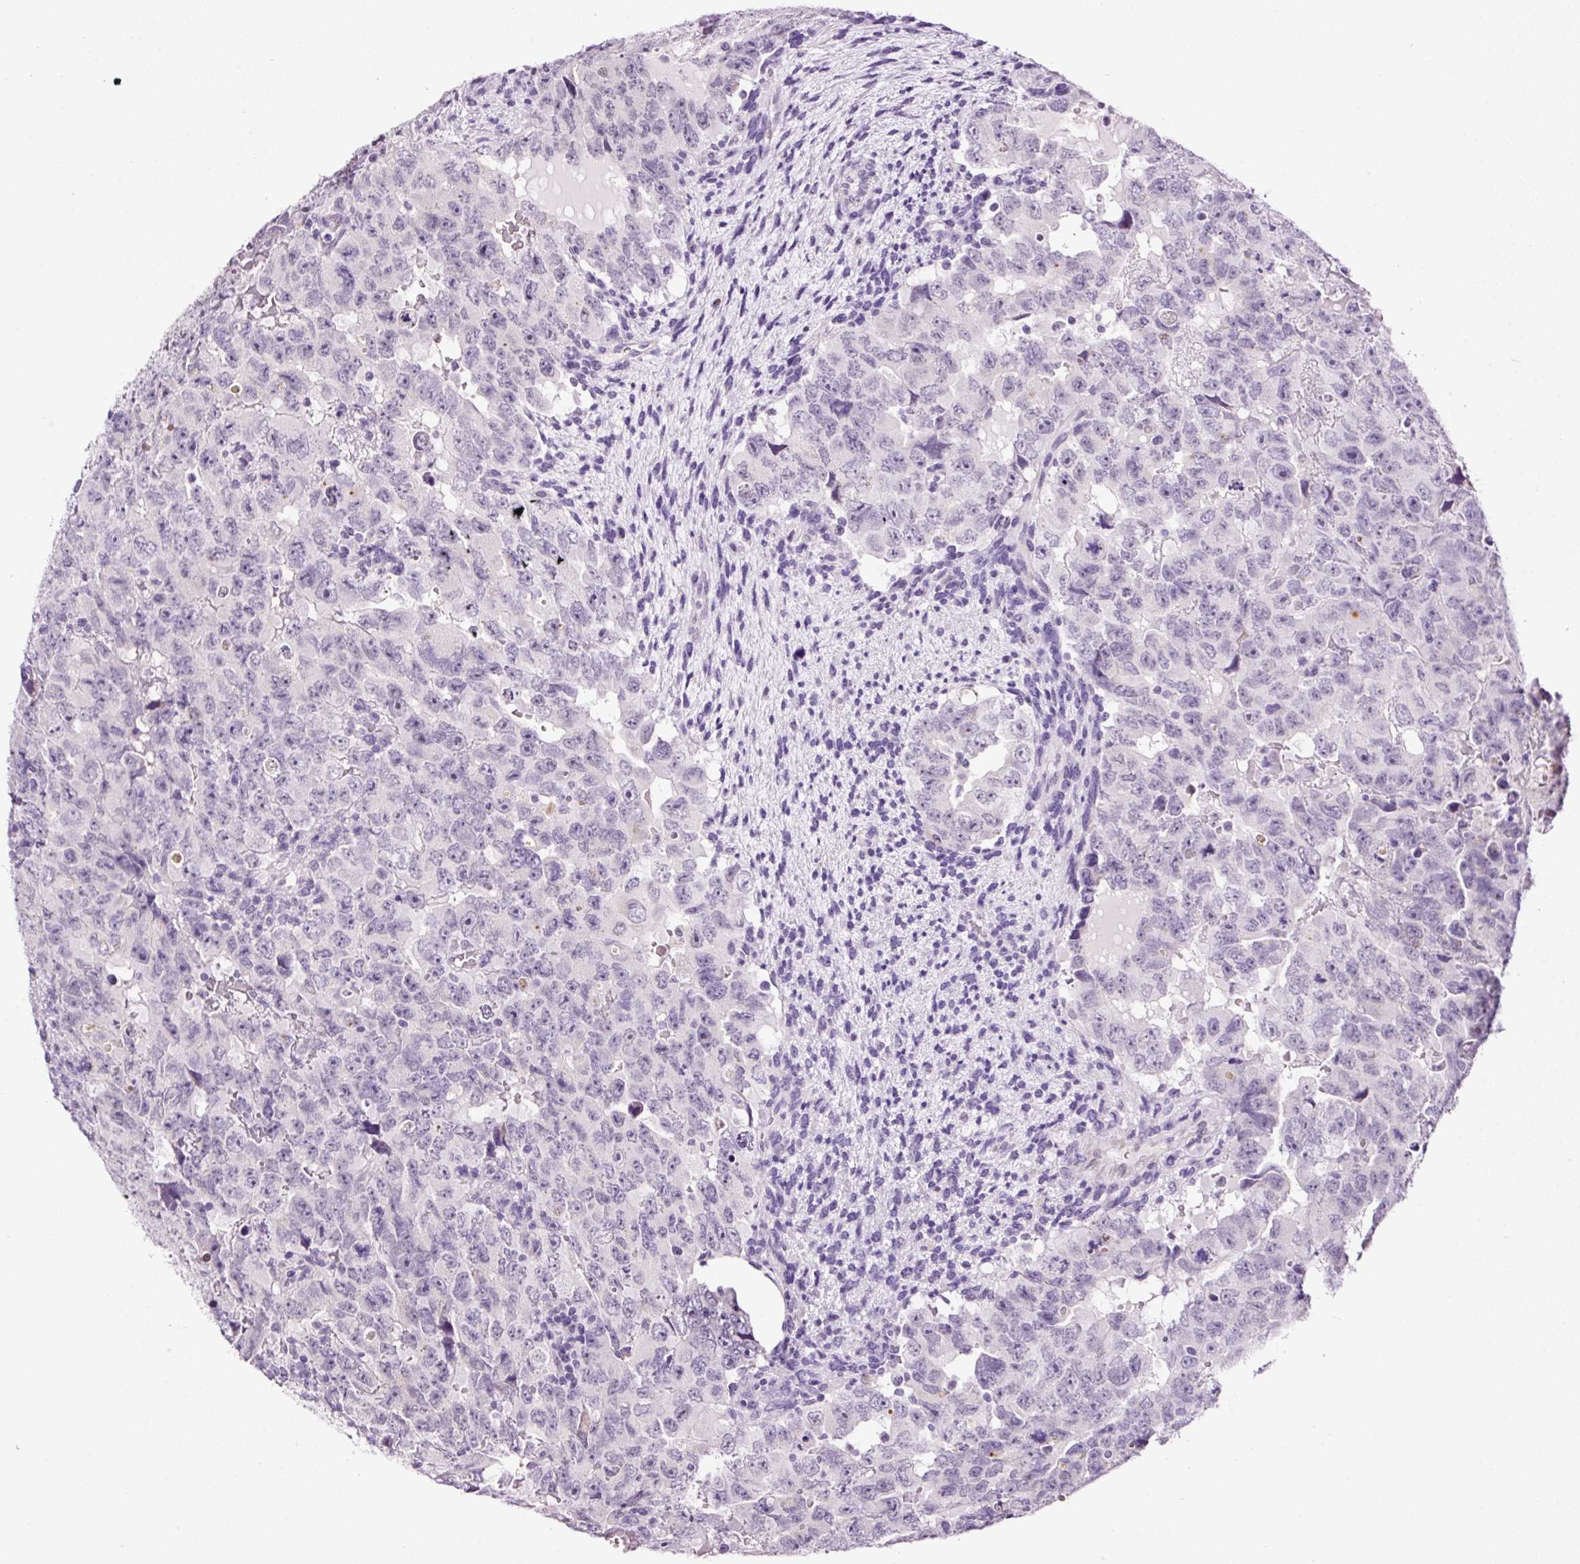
{"staining": {"intensity": "negative", "quantity": "none", "location": "none"}, "tissue": "testis cancer", "cell_type": "Tumor cells", "image_type": "cancer", "snomed": [{"axis": "morphology", "description": "Carcinoma, Embryonal, NOS"}, {"axis": "topography", "description": "Testis"}], "caption": "A high-resolution image shows immunohistochemistry staining of testis cancer, which demonstrates no significant staining in tumor cells. The staining is performed using DAB brown chromogen with nuclei counter-stained in using hematoxylin.", "gene": "RTF2", "patient": {"sex": "male", "age": 24}}